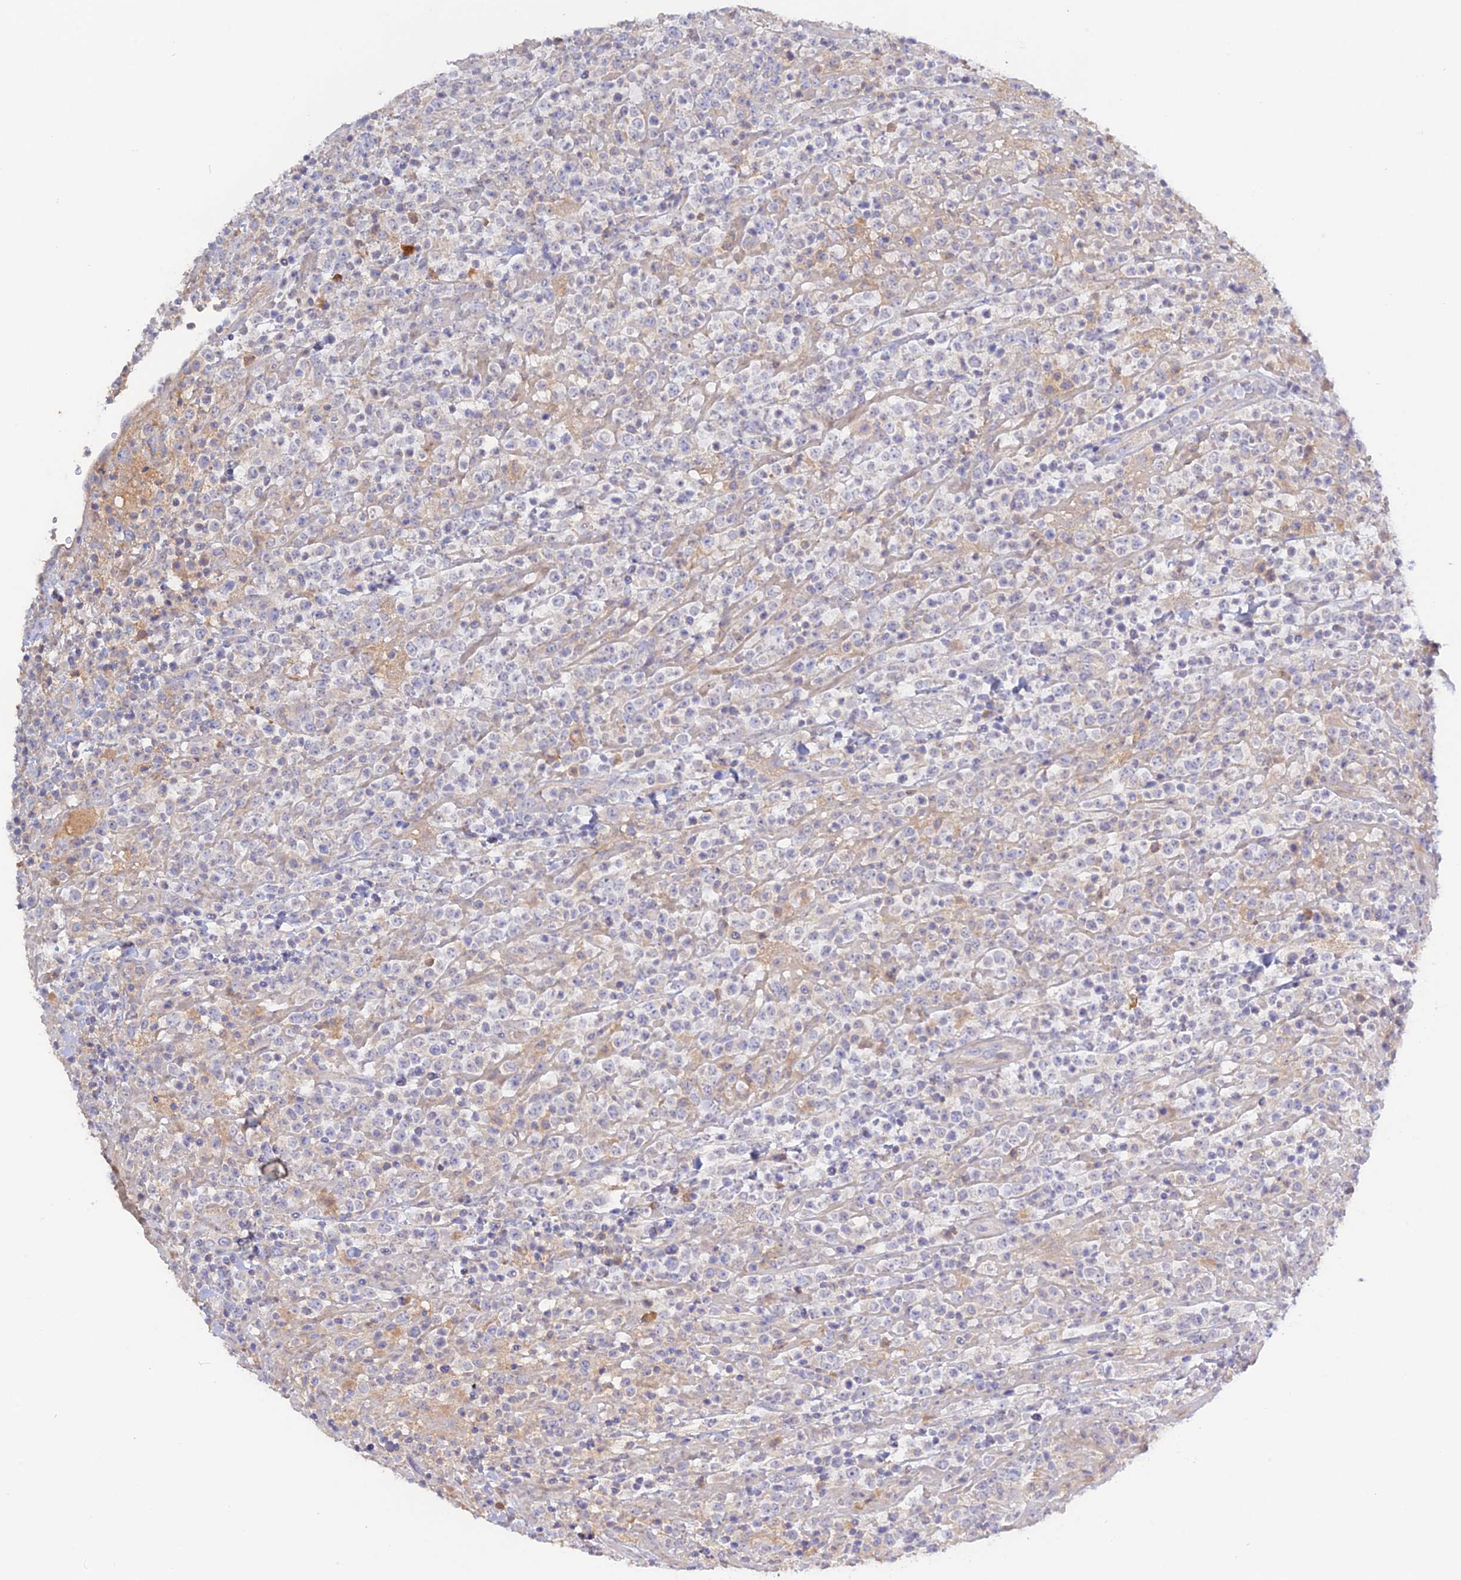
{"staining": {"intensity": "negative", "quantity": "none", "location": "none"}, "tissue": "lymphoma", "cell_type": "Tumor cells", "image_type": "cancer", "snomed": [{"axis": "morphology", "description": "Malignant lymphoma, non-Hodgkin's type, High grade"}, {"axis": "topography", "description": "Colon"}], "caption": "A micrograph of human high-grade malignant lymphoma, non-Hodgkin's type is negative for staining in tumor cells.", "gene": "ADGRA1", "patient": {"sex": "female", "age": 53}}